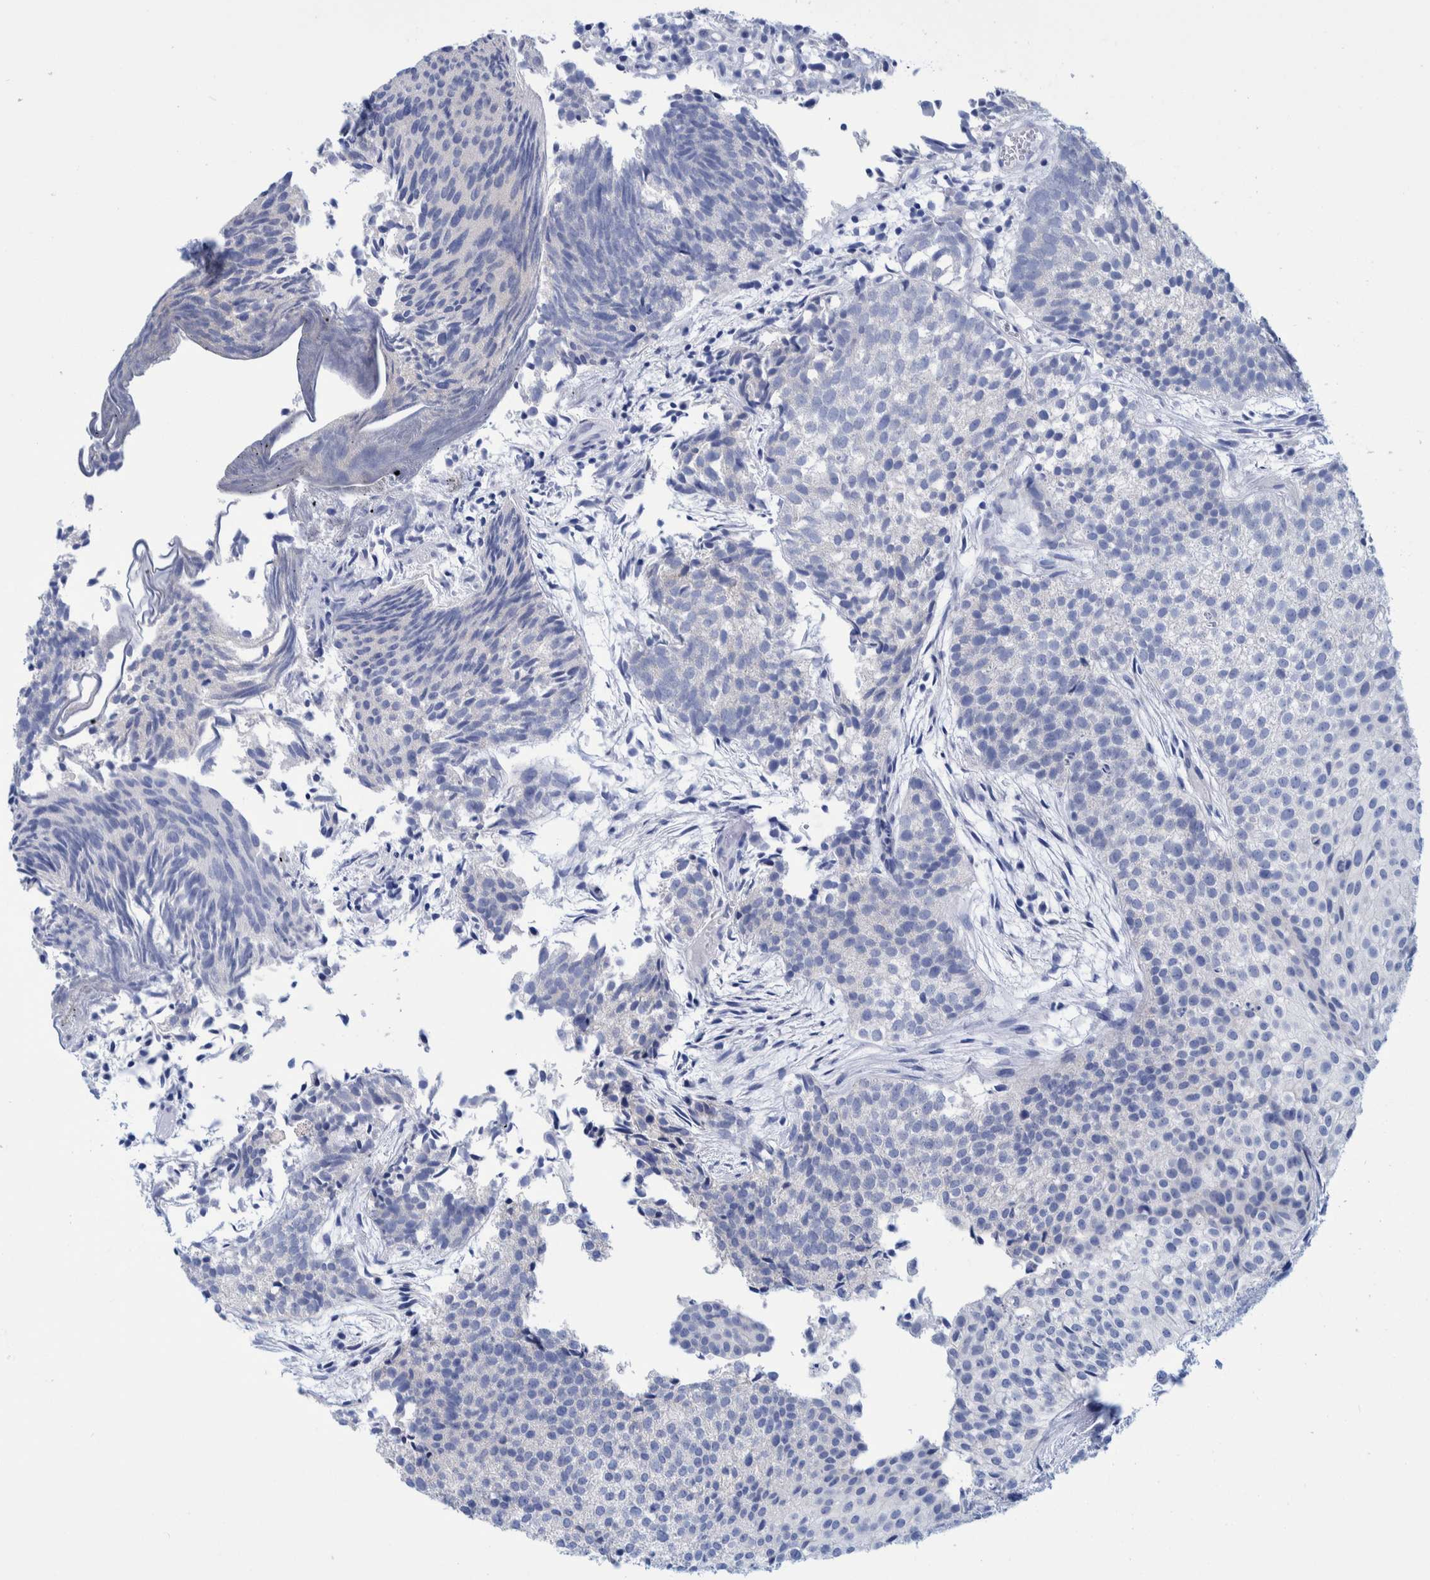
{"staining": {"intensity": "negative", "quantity": "none", "location": "none"}, "tissue": "urothelial cancer", "cell_type": "Tumor cells", "image_type": "cancer", "snomed": [{"axis": "morphology", "description": "Urothelial carcinoma, Low grade"}, {"axis": "topography", "description": "Urinary bladder"}], "caption": "Tumor cells show no significant protein positivity in urothelial carcinoma (low-grade).", "gene": "PERP", "patient": {"sex": "male", "age": 86}}